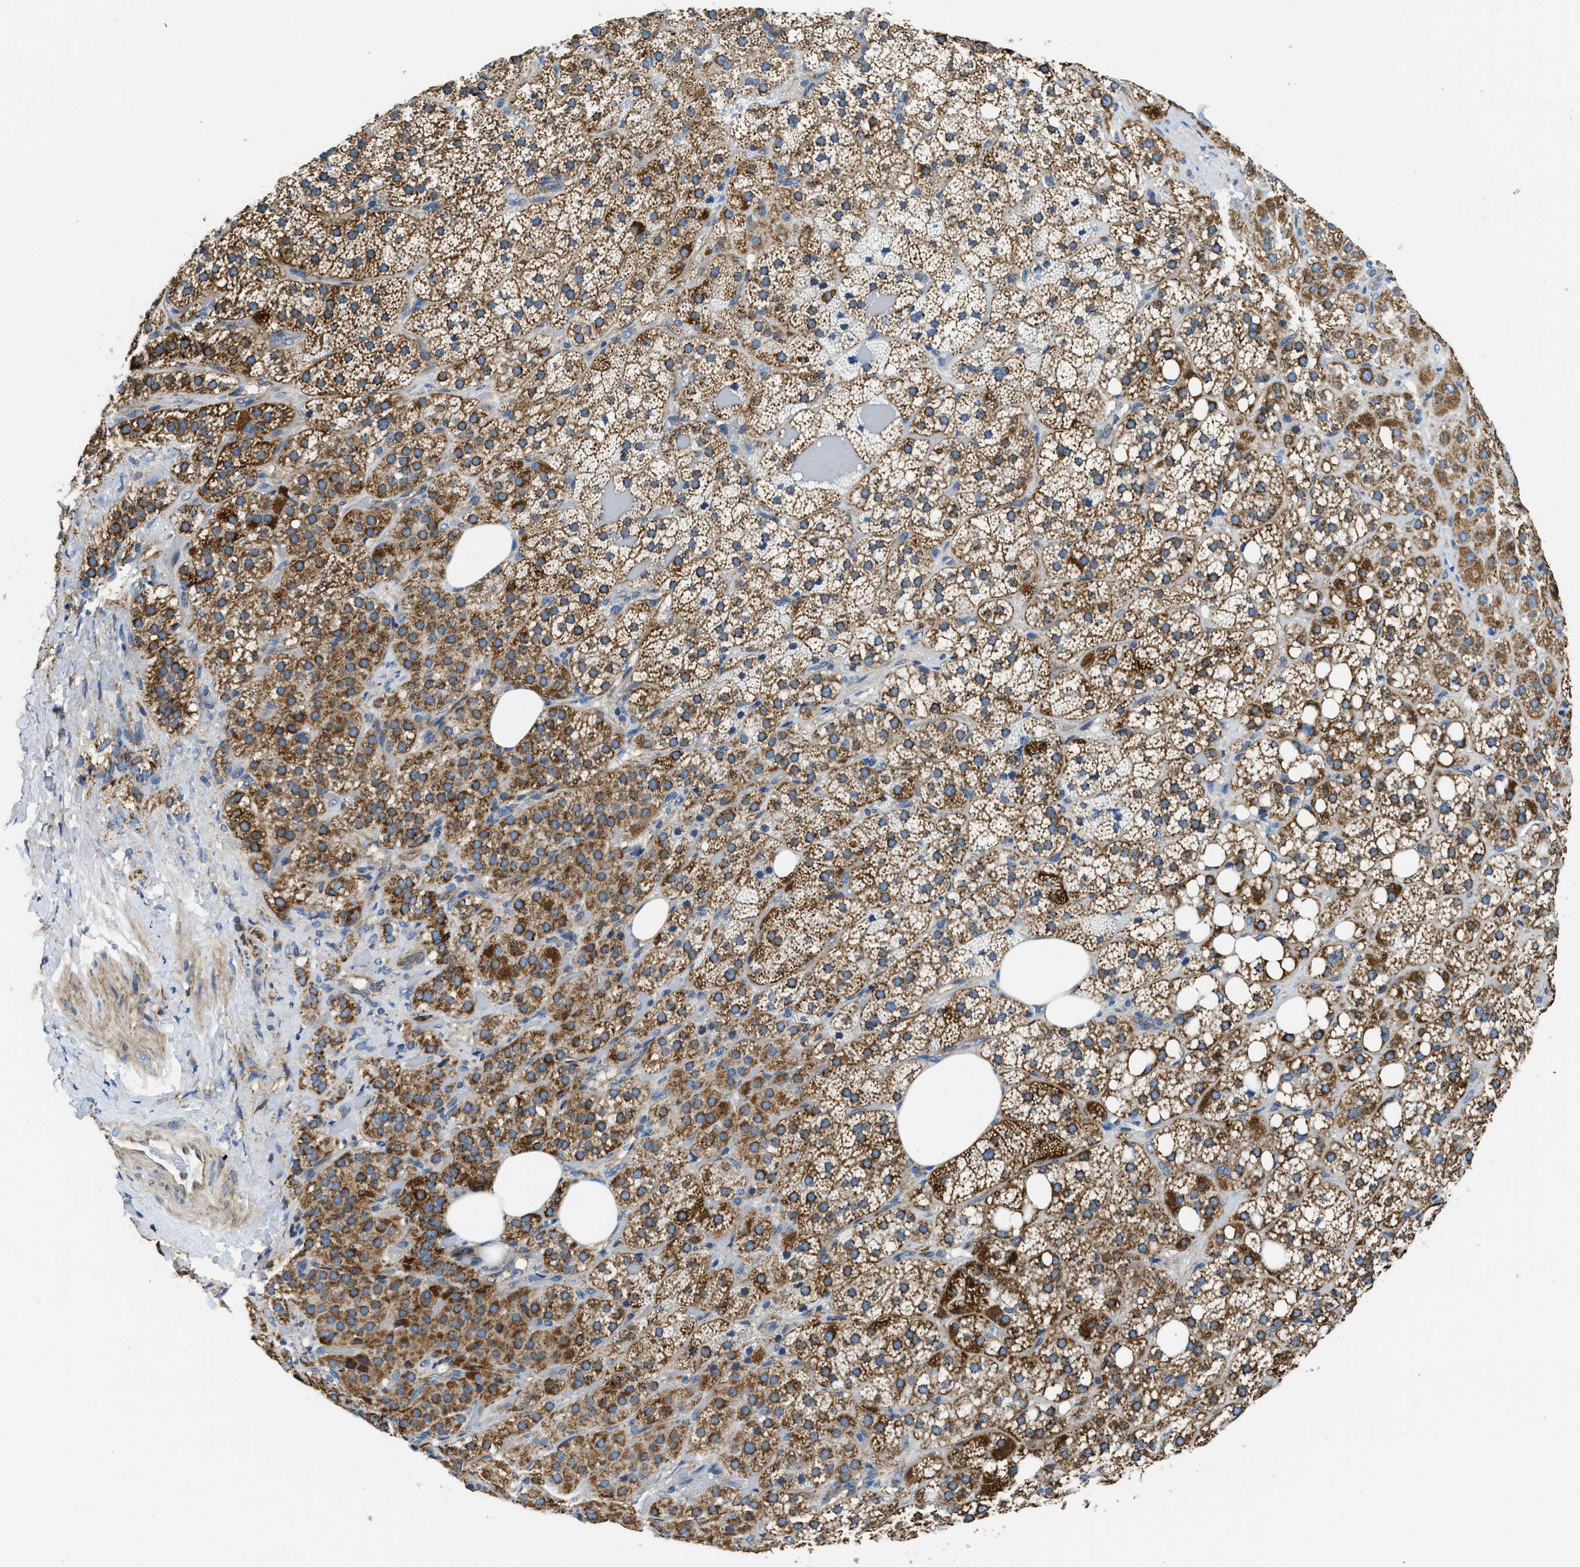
{"staining": {"intensity": "strong", "quantity": ">75%", "location": "cytoplasmic/membranous"}, "tissue": "adrenal gland", "cell_type": "Glandular cells", "image_type": "normal", "snomed": [{"axis": "morphology", "description": "Normal tissue, NOS"}, {"axis": "topography", "description": "Adrenal gland"}], "caption": "IHC histopathology image of normal adrenal gland: human adrenal gland stained using immunohistochemistry displays high levels of strong protein expression localized specifically in the cytoplasmic/membranous of glandular cells, appearing as a cytoplasmic/membranous brown color.", "gene": "STK33", "patient": {"sex": "female", "age": 59}}